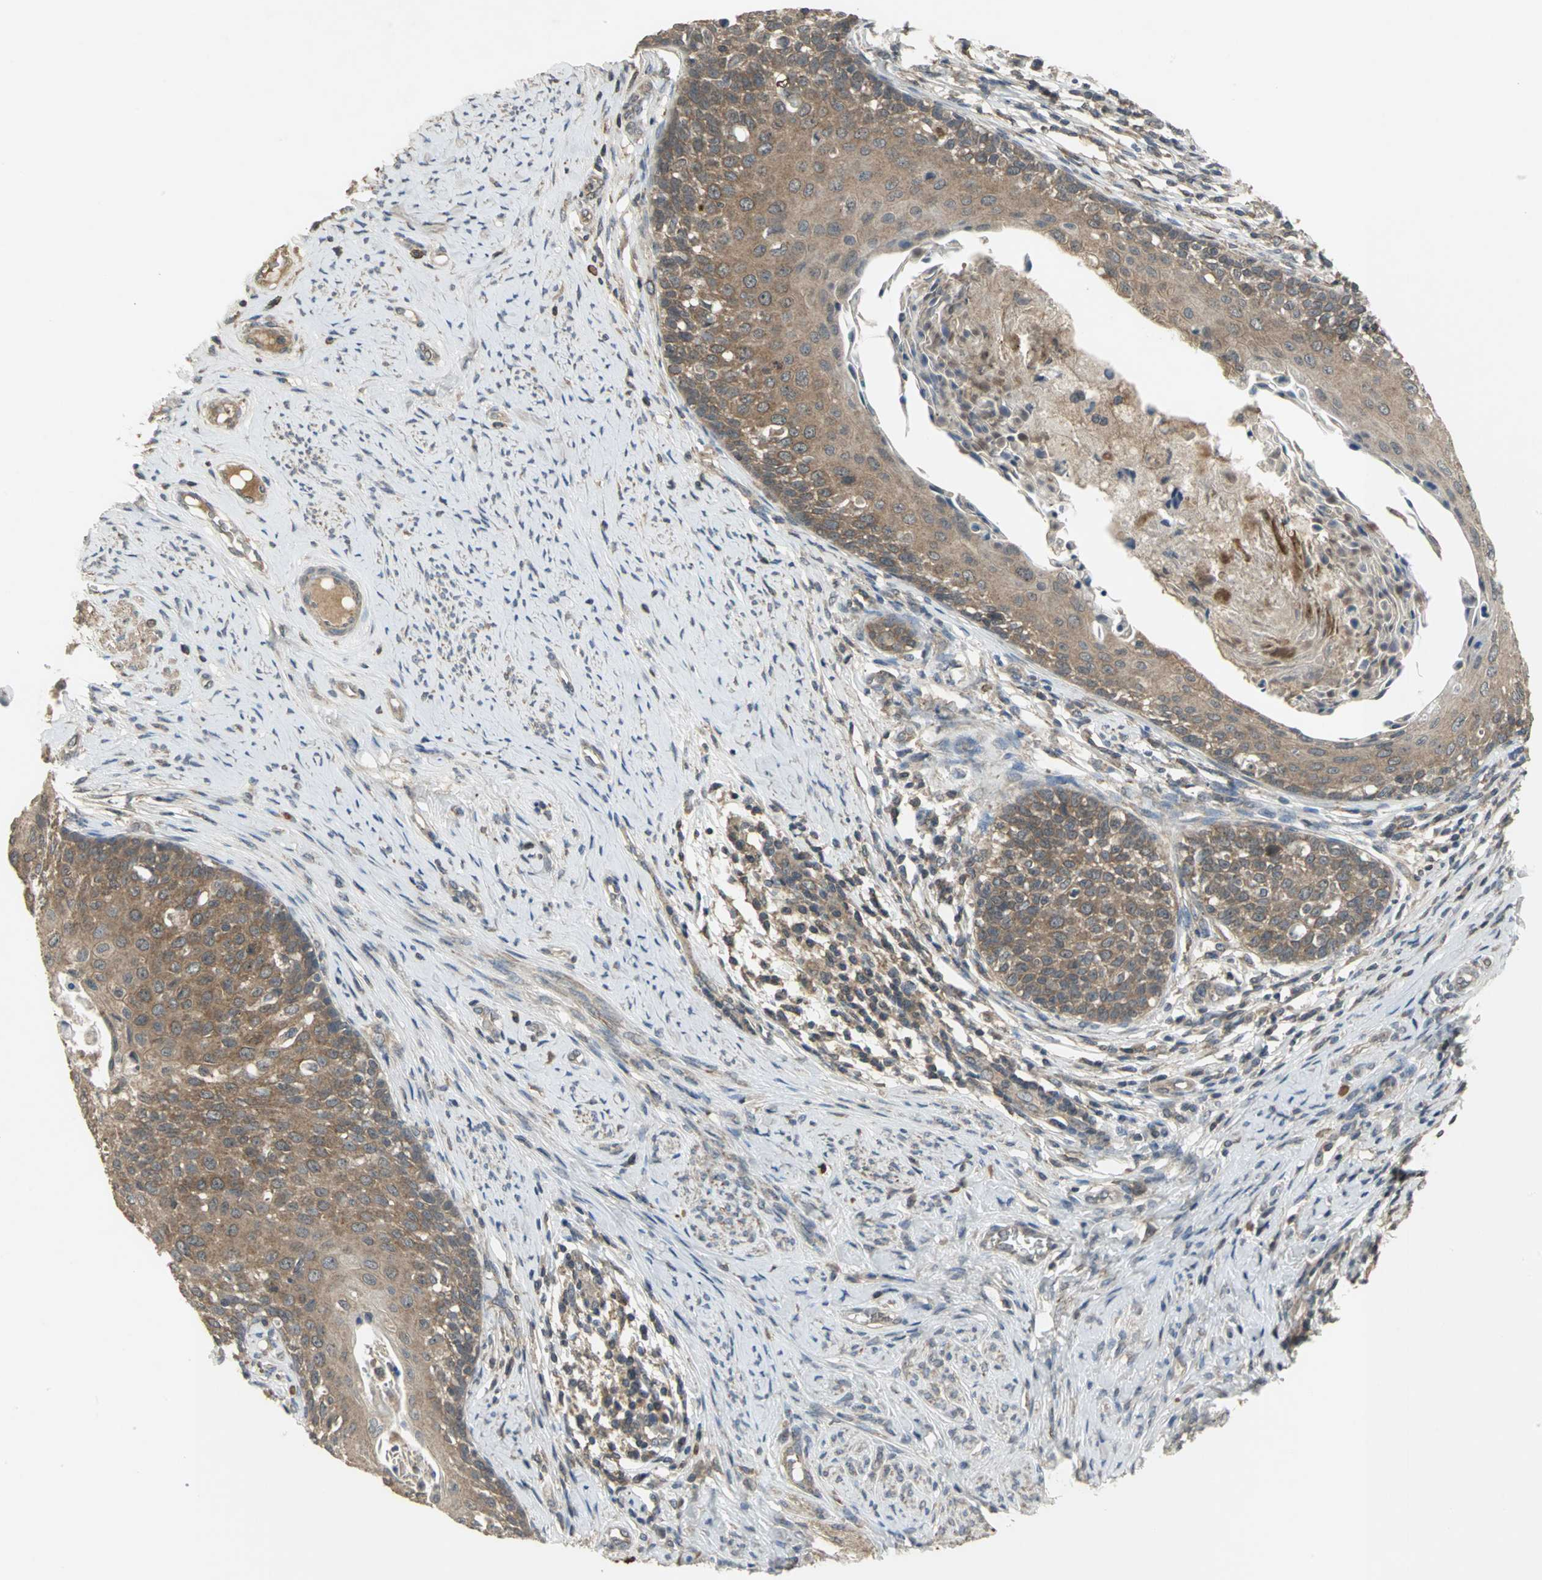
{"staining": {"intensity": "moderate", "quantity": ">75%", "location": "cytoplasmic/membranous"}, "tissue": "cervical cancer", "cell_type": "Tumor cells", "image_type": "cancer", "snomed": [{"axis": "morphology", "description": "Squamous cell carcinoma, NOS"}, {"axis": "morphology", "description": "Adenocarcinoma, NOS"}, {"axis": "topography", "description": "Cervix"}], "caption": "The histopathology image displays a brown stain indicating the presence of a protein in the cytoplasmic/membranous of tumor cells in squamous cell carcinoma (cervical).", "gene": "KEAP1", "patient": {"sex": "female", "age": 52}}